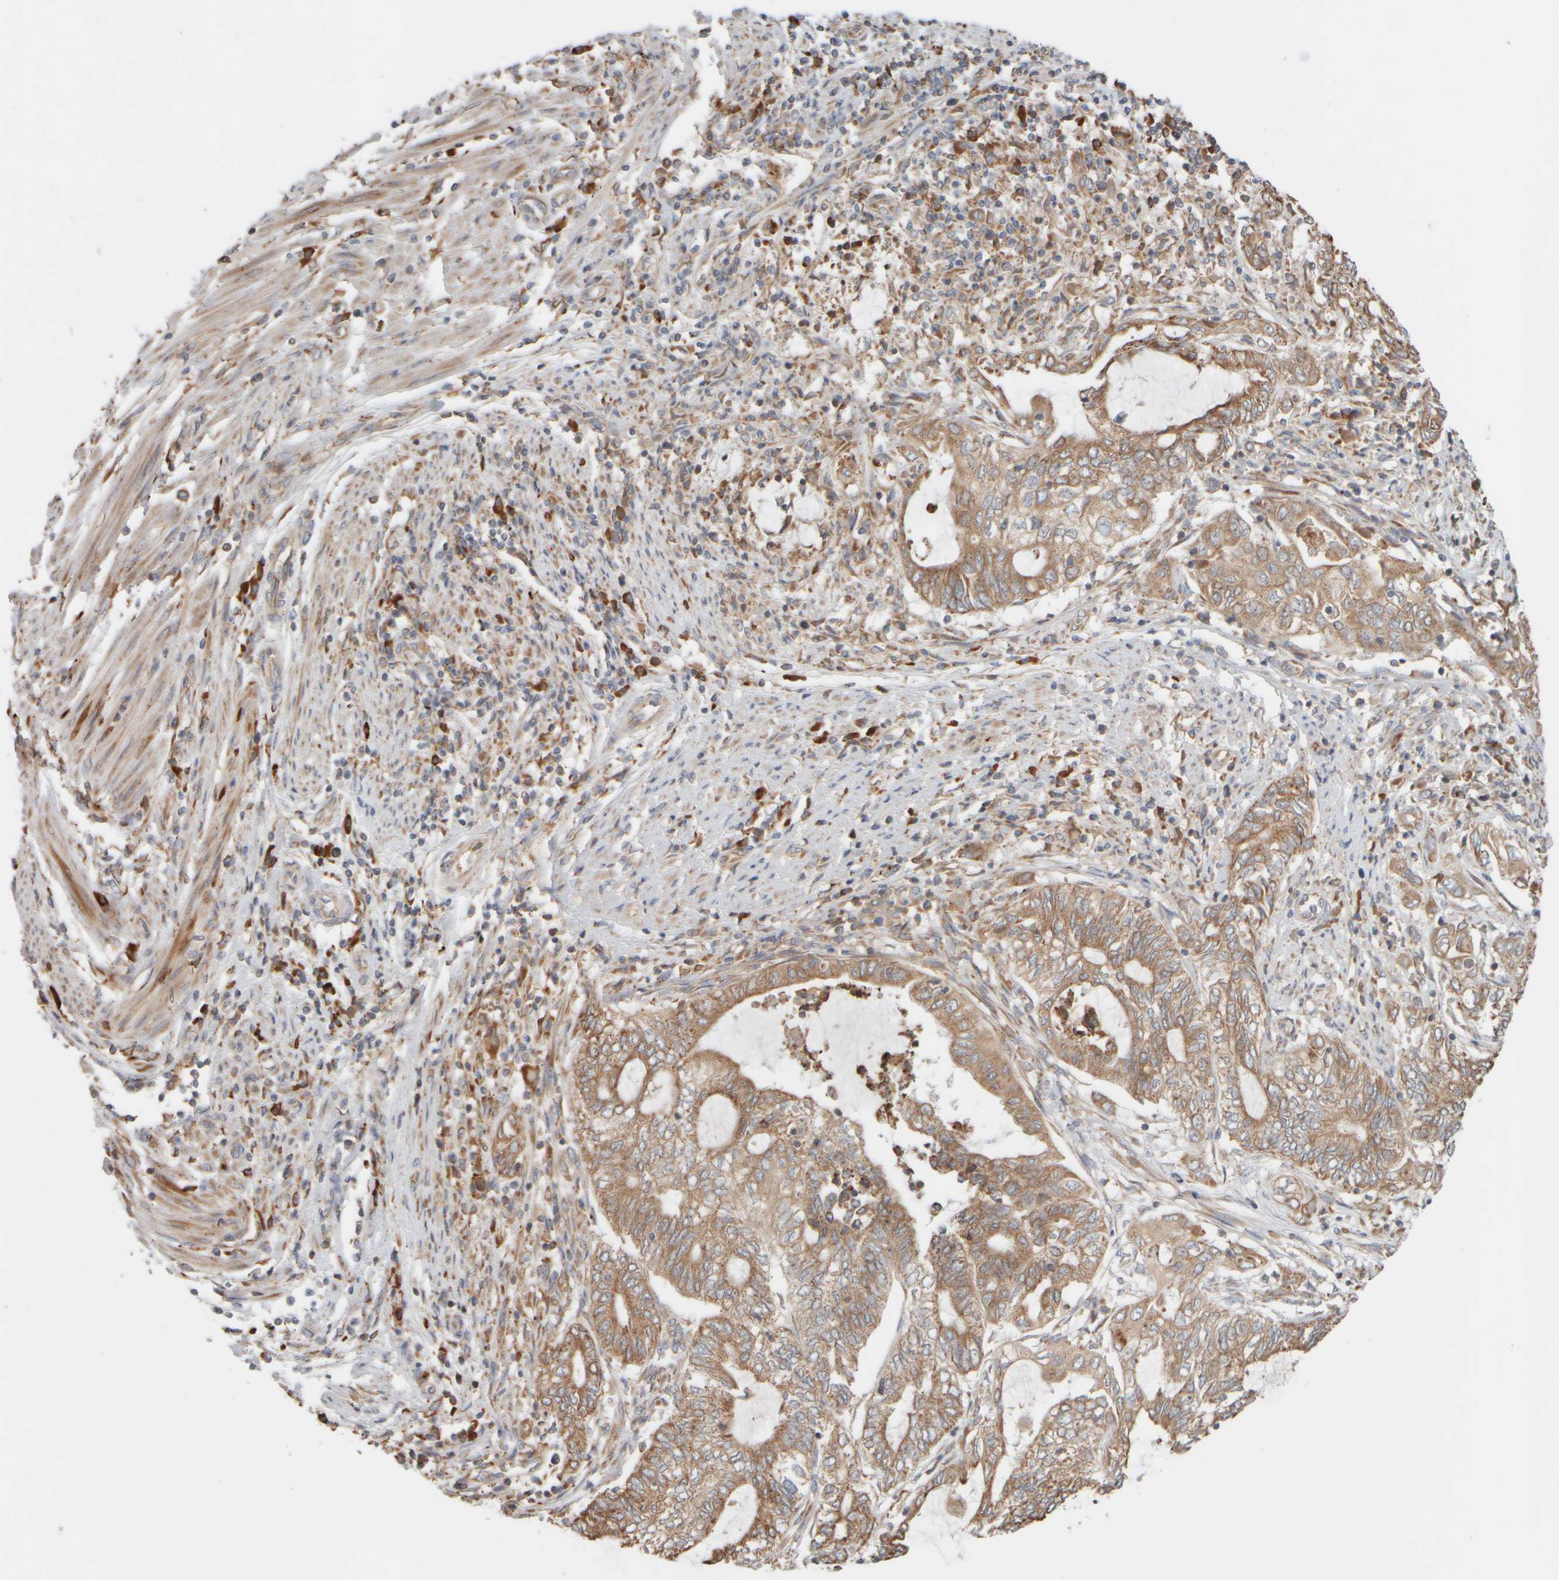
{"staining": {"intensity": "moderate", "quantity": ">75%", "location": "cytoplasmic/membranous"}, "tissue": "endometrial cancer", "cell_type": "Tumor cells", "image_type": "cancer", "snomed": [{"axis": "morphology", "description": "Adenocarcinoma, NOS"}, {"axis": "topography", "description": "Uterus"}, {"axis": "topography", "description": "Endometrium"}], "caption": "Endometrial cancer stained with a protein marker shows moderate staining in tumor cells.", "gene": "EIF2B3", "patient": {"sex": "female", "age": 70}}